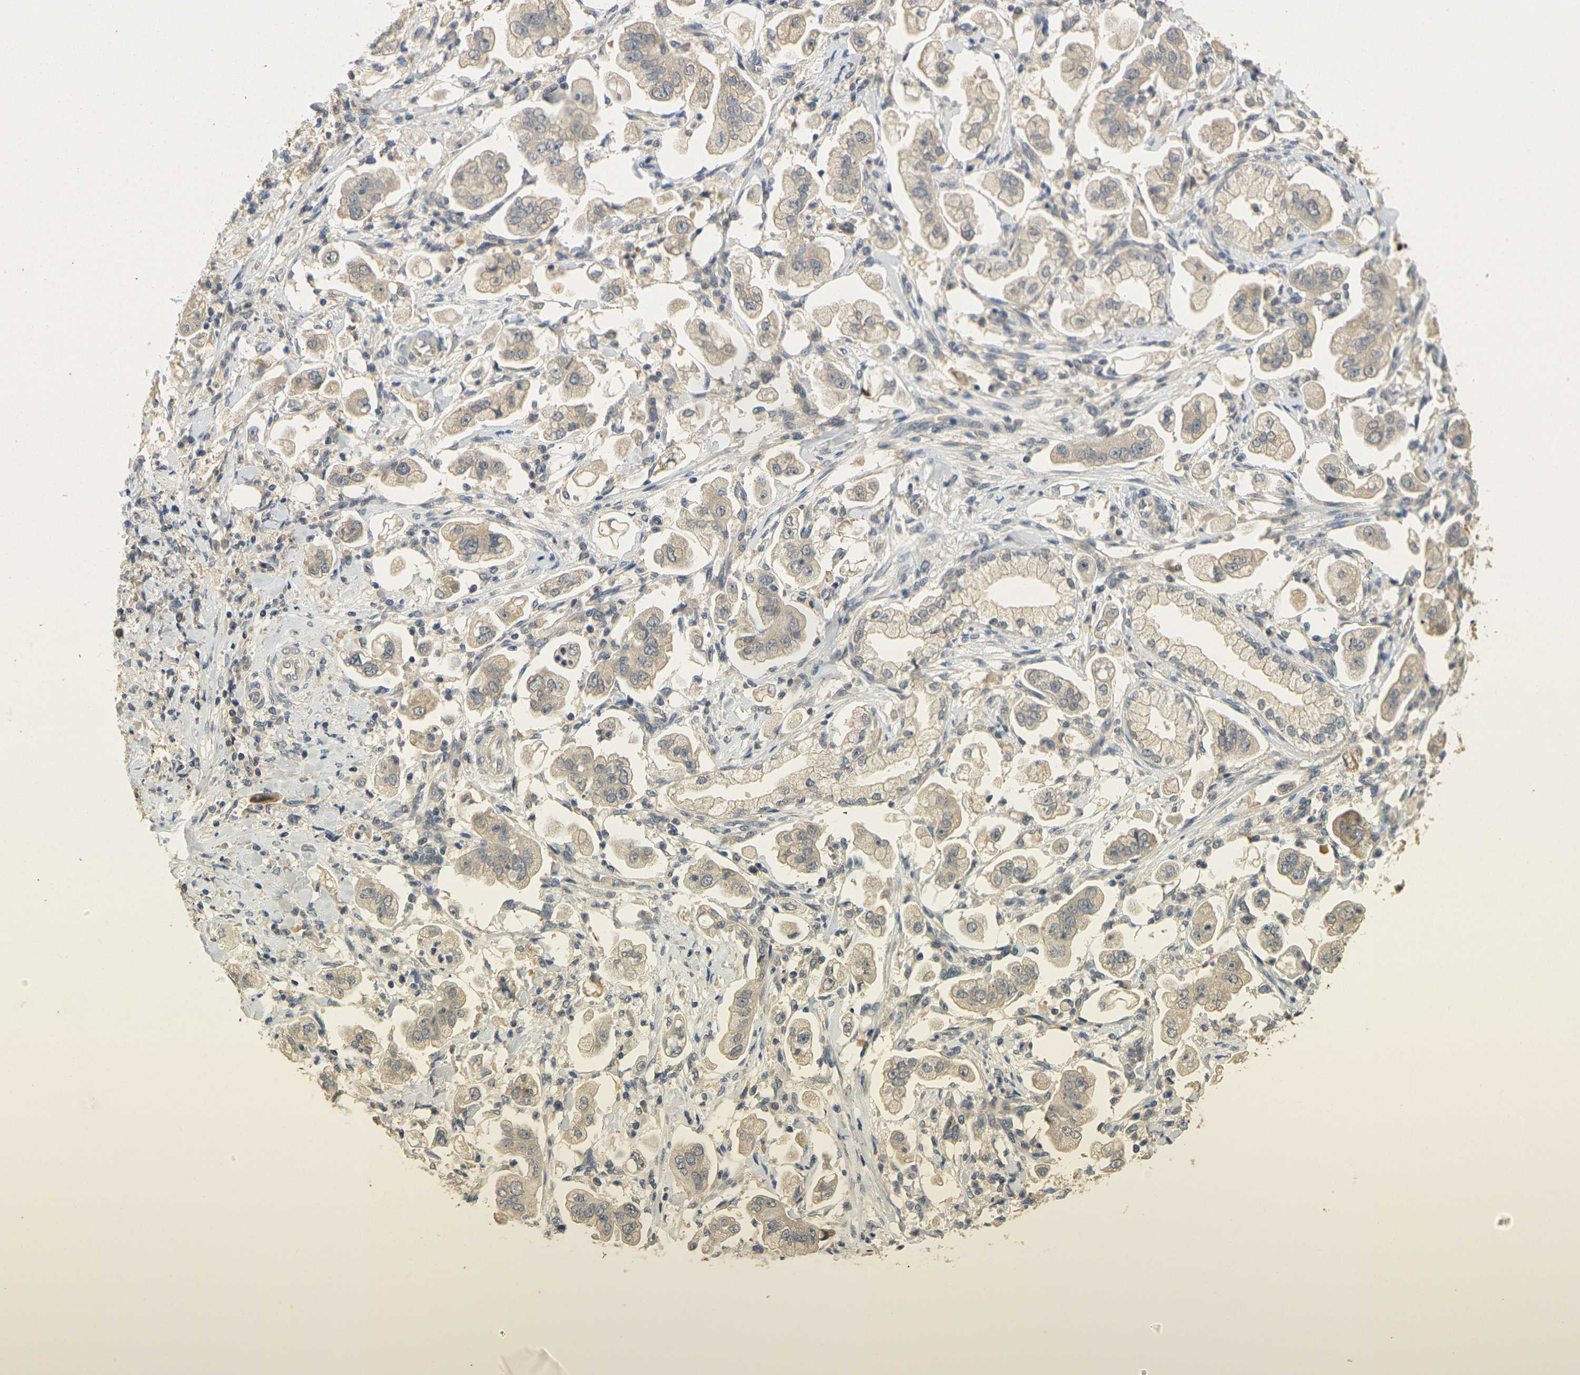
{"staining": {"intensity": "weak", "quantity": ">75%", "location": "cytoplasmic/membranous"}, "tissue": "stomach cancer", "cell_type": "Tumor cells", "image_type": "cancer", "snomed": [{"axis": "morphology", "description": "Adenocarcinoma, NOS"}, {"axis": "topography", "description": "Stomach"}], "caption": "This photomicrograph reveals immunohistochemistry (IHC) staining of stomach cancer (adenocarcinoma), with low weak cytoplasmic/membranous staining in about >75% of tumor cells.", "gene": "GDAP1", "patient": {"sex": "male", "age": 62}}